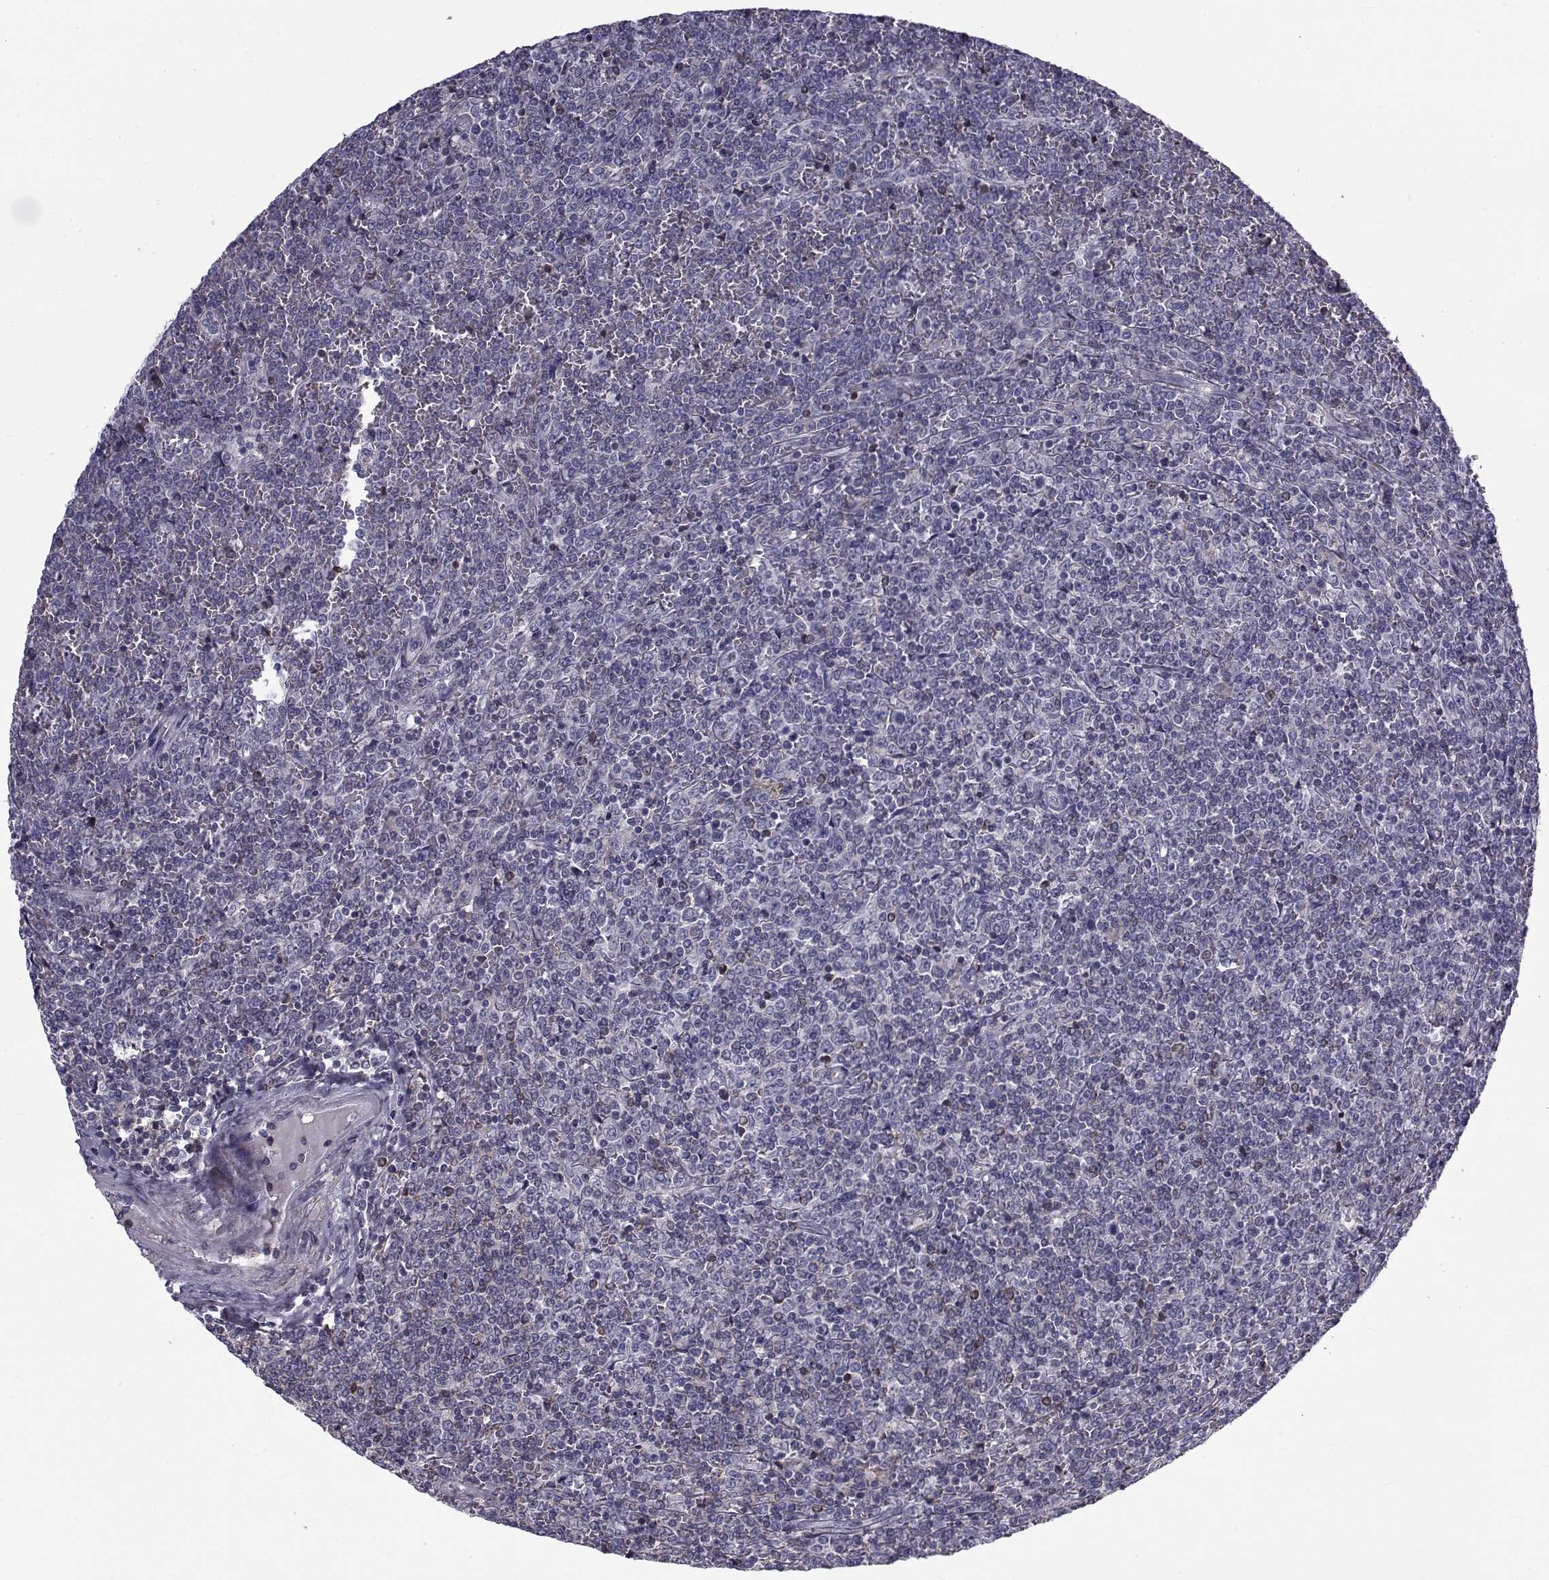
{"staining": {"intensity": "negative", "quantity": "none", "location": "none"}, "tissue": "lymphoma", "cell_type": "Tumor cells", "image_type": "cancer", "snomed": [{"axis": "morphology", "description": "Malignant lymphoma, non-Hodgkin's type, Low grade"}, {"axis": "topography", "description": "Spleen"}], "caption": "Immunohistochemistry (IHC) image of lymphoma stained for a protein (brown), which exhibits no expression in tumor cells.", "gene": "LRRC27", "patient": {"sex": "female", "age": 19}}